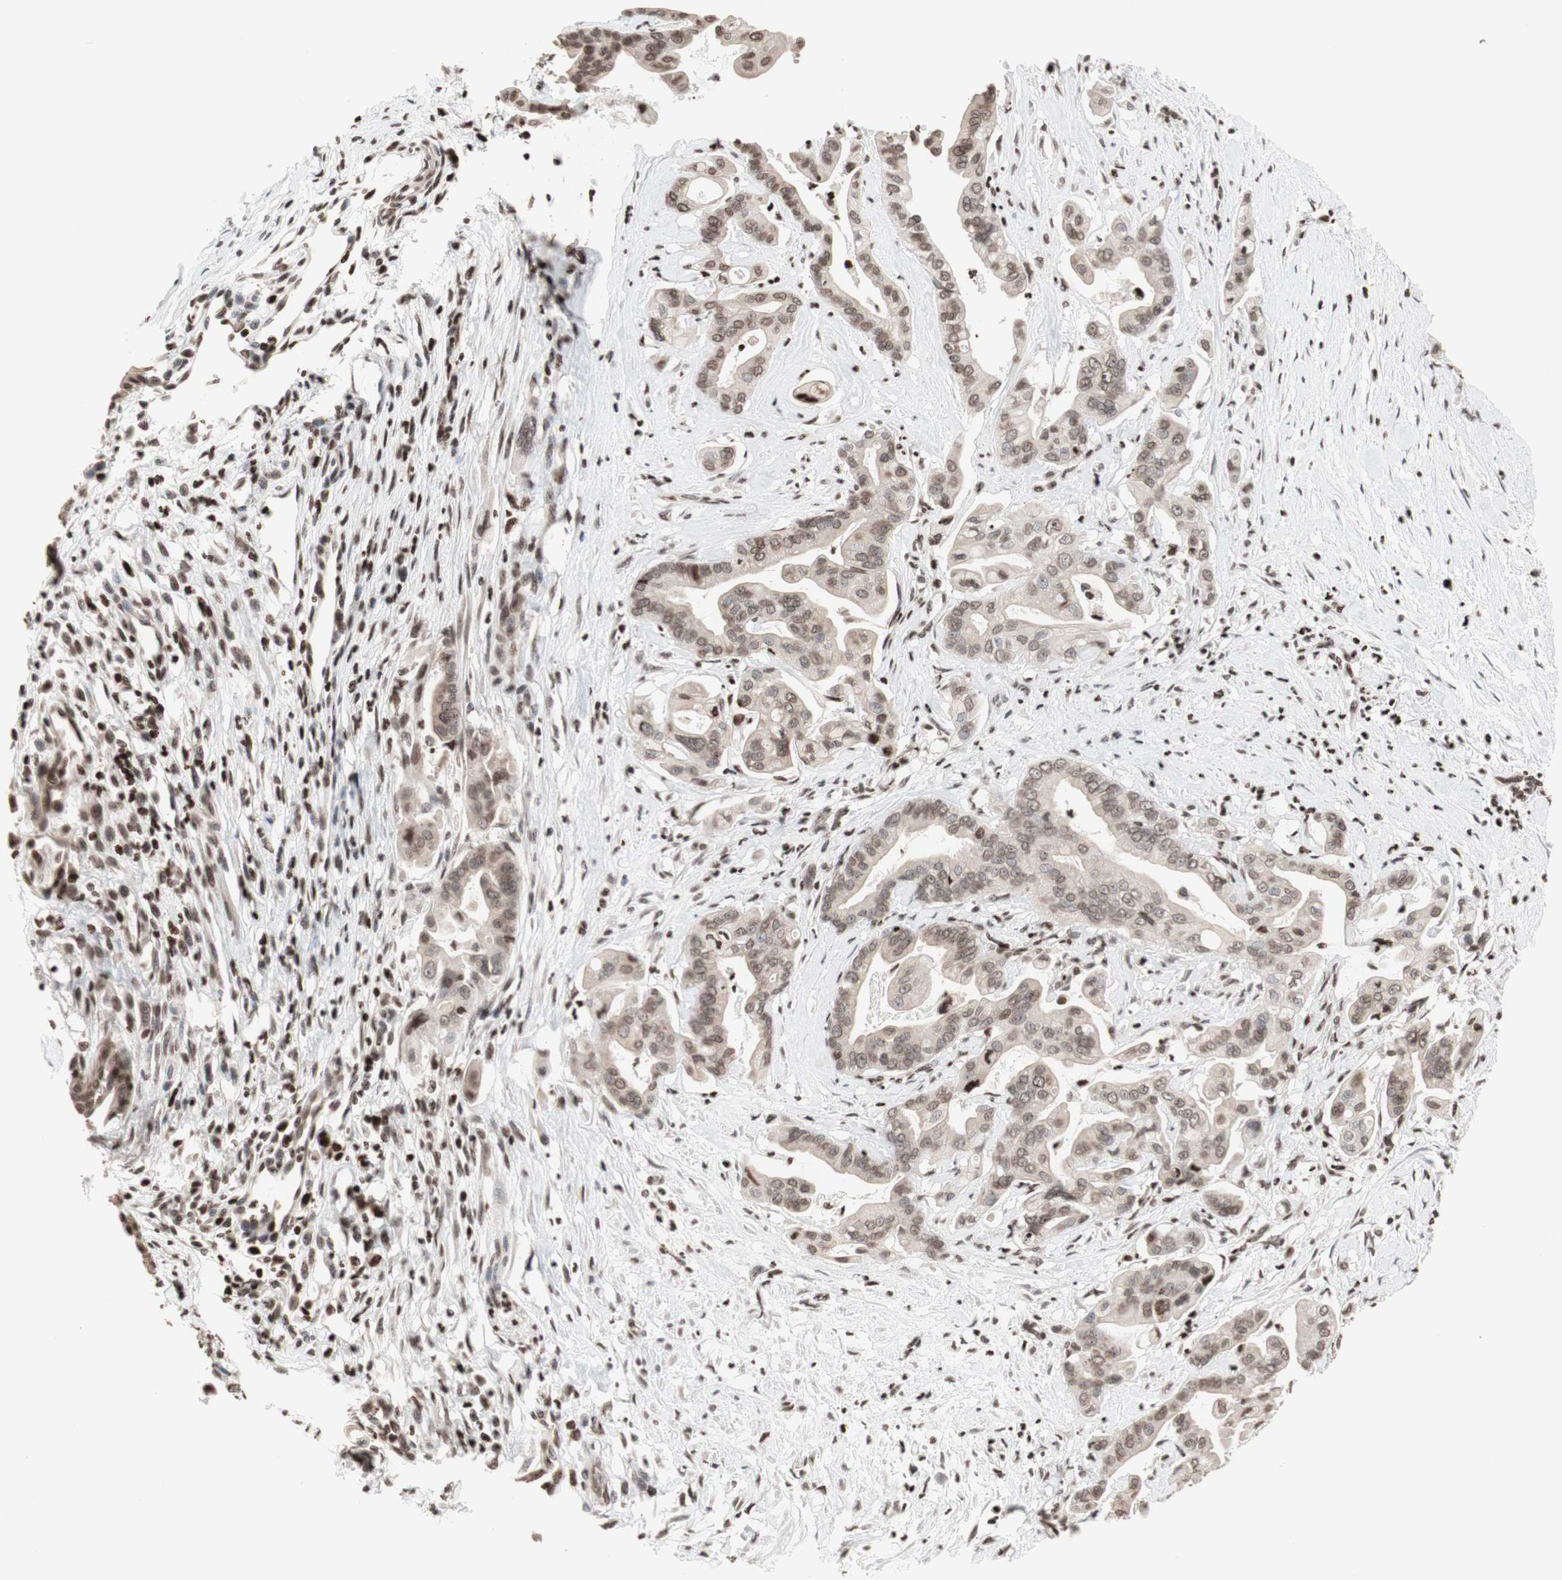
{"staining": {"intensity": "moderate", "quantity": "25%-75%", "location": "cytoplasmic/membranous,nuclear"}, "tissue": "pancreatic cancer", "cell_type": "Tumor cells", "image_type": "cancer", "snomed": [{"axis": "morphology", "description": "Adenocarcinoma, NOS"}, {"axis": "topography", "description": "Pancreas"}], "caption": "This image demonstrates adenocarcinoma (pancreatic) stained with IHC to label a protein in brown. The cytoplasmic/membranous and nuclear of tumor cells show moderate positivity for the protein. Nuclei are counter-stained blue.", "gene": "NCAPD2", "patient": {"sex": "female", "age": 75}}